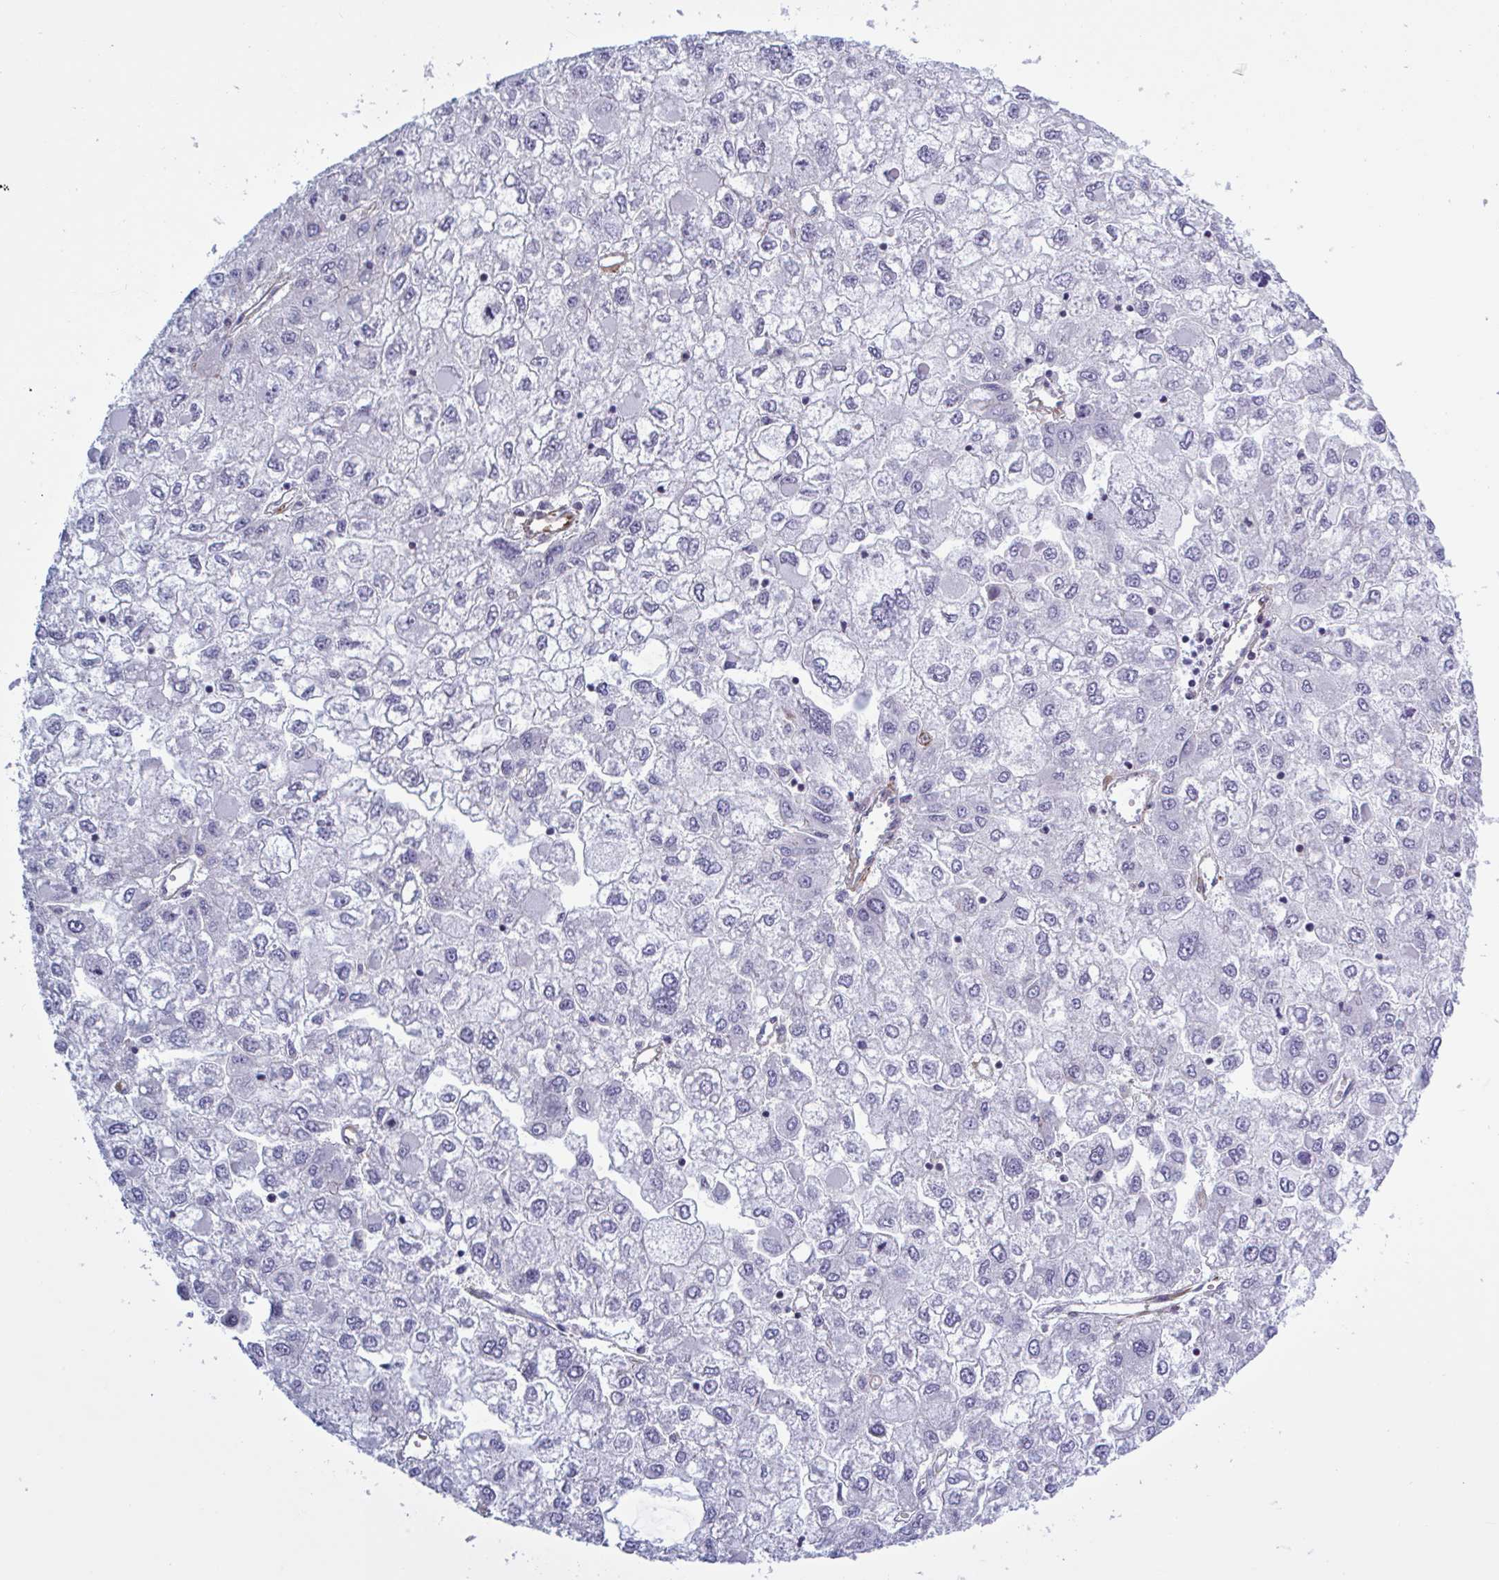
{"staining": {"intensity": "negative", "quantity": "none", "location": "none"}, "tissue": "liver cancer", "cell_type": "Tumor cells", "image_type": "cancer", "snomed": [{"axis": "morphology", "description": "Carcinoma, Hepatocellular, NOS"}, {"axis": "topography", "description": "Liver"}], "caption": "Liver cancer (hepatocellular carcinoma) was stained to show a protein in brown. There is no significant expression in tumor cells.", "gene": "SHISA7", "patient": {"sex": "male", "age": 40}}